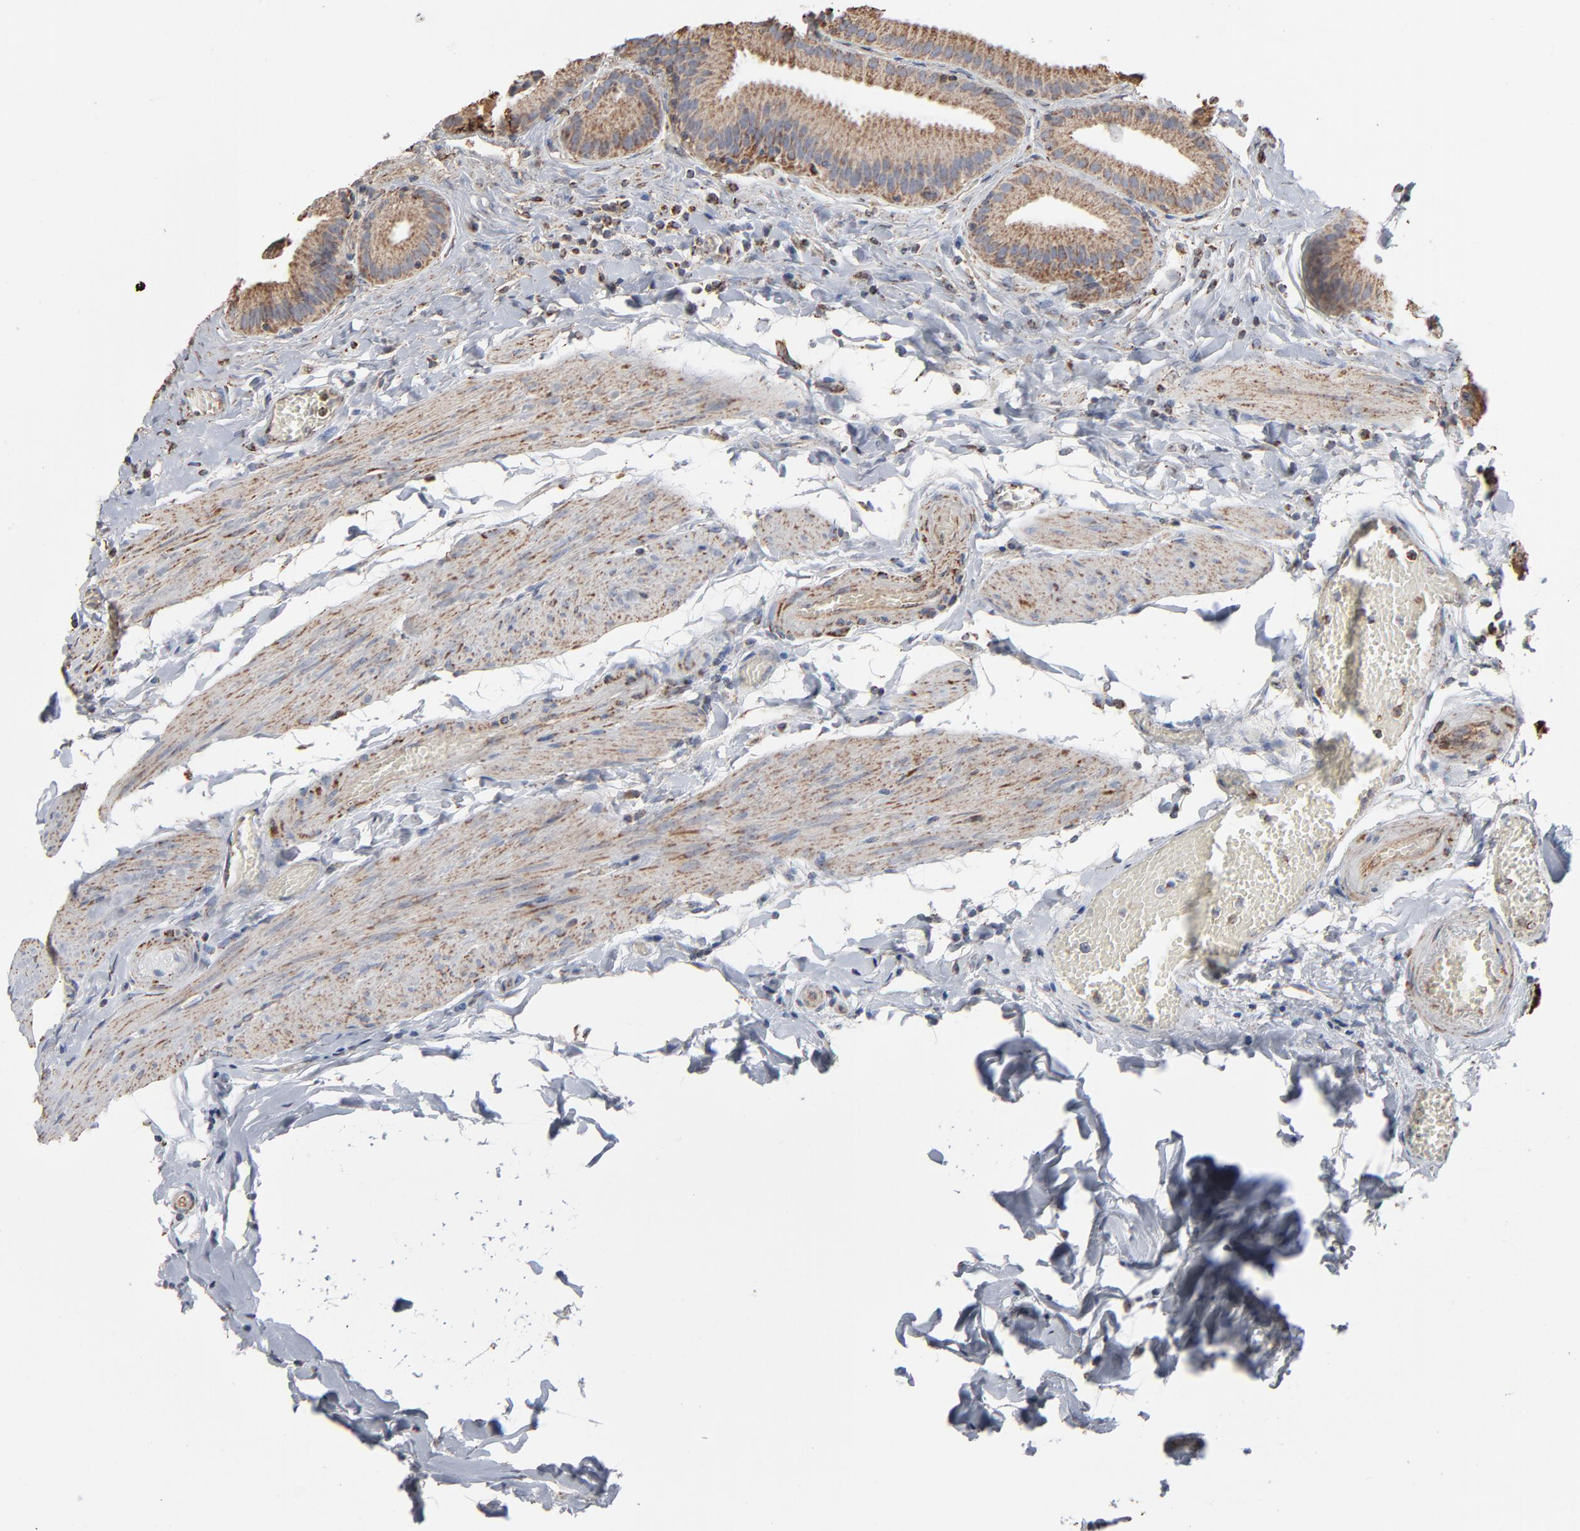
{"staining": {"intensity": "moderate", "quantity": ">75%", "location": "cytoplasmic/membranous"}, "tissue": "gallbladder", "cell_type": "Glandular cells", "image_type": "normal", "snomed": [{"axis": "morphology", "description": "Normal tissue, NOS"}, {"axis": "topography", "description": "Gallbladder"}], "caption": "Brown immunohistochemical staining in unremarkable human gallbladder displays moderate cytoplasmic/membranous staining in about >75% of glandular cells. The staining was performed using DAB (3,3'-diaminobenzidine), with brown indicating positive protein expression. Nuclei are stained blue with hematoxylin.", "gene": "UQCRC1", "patient": {"sex": "female", "age": 63}}